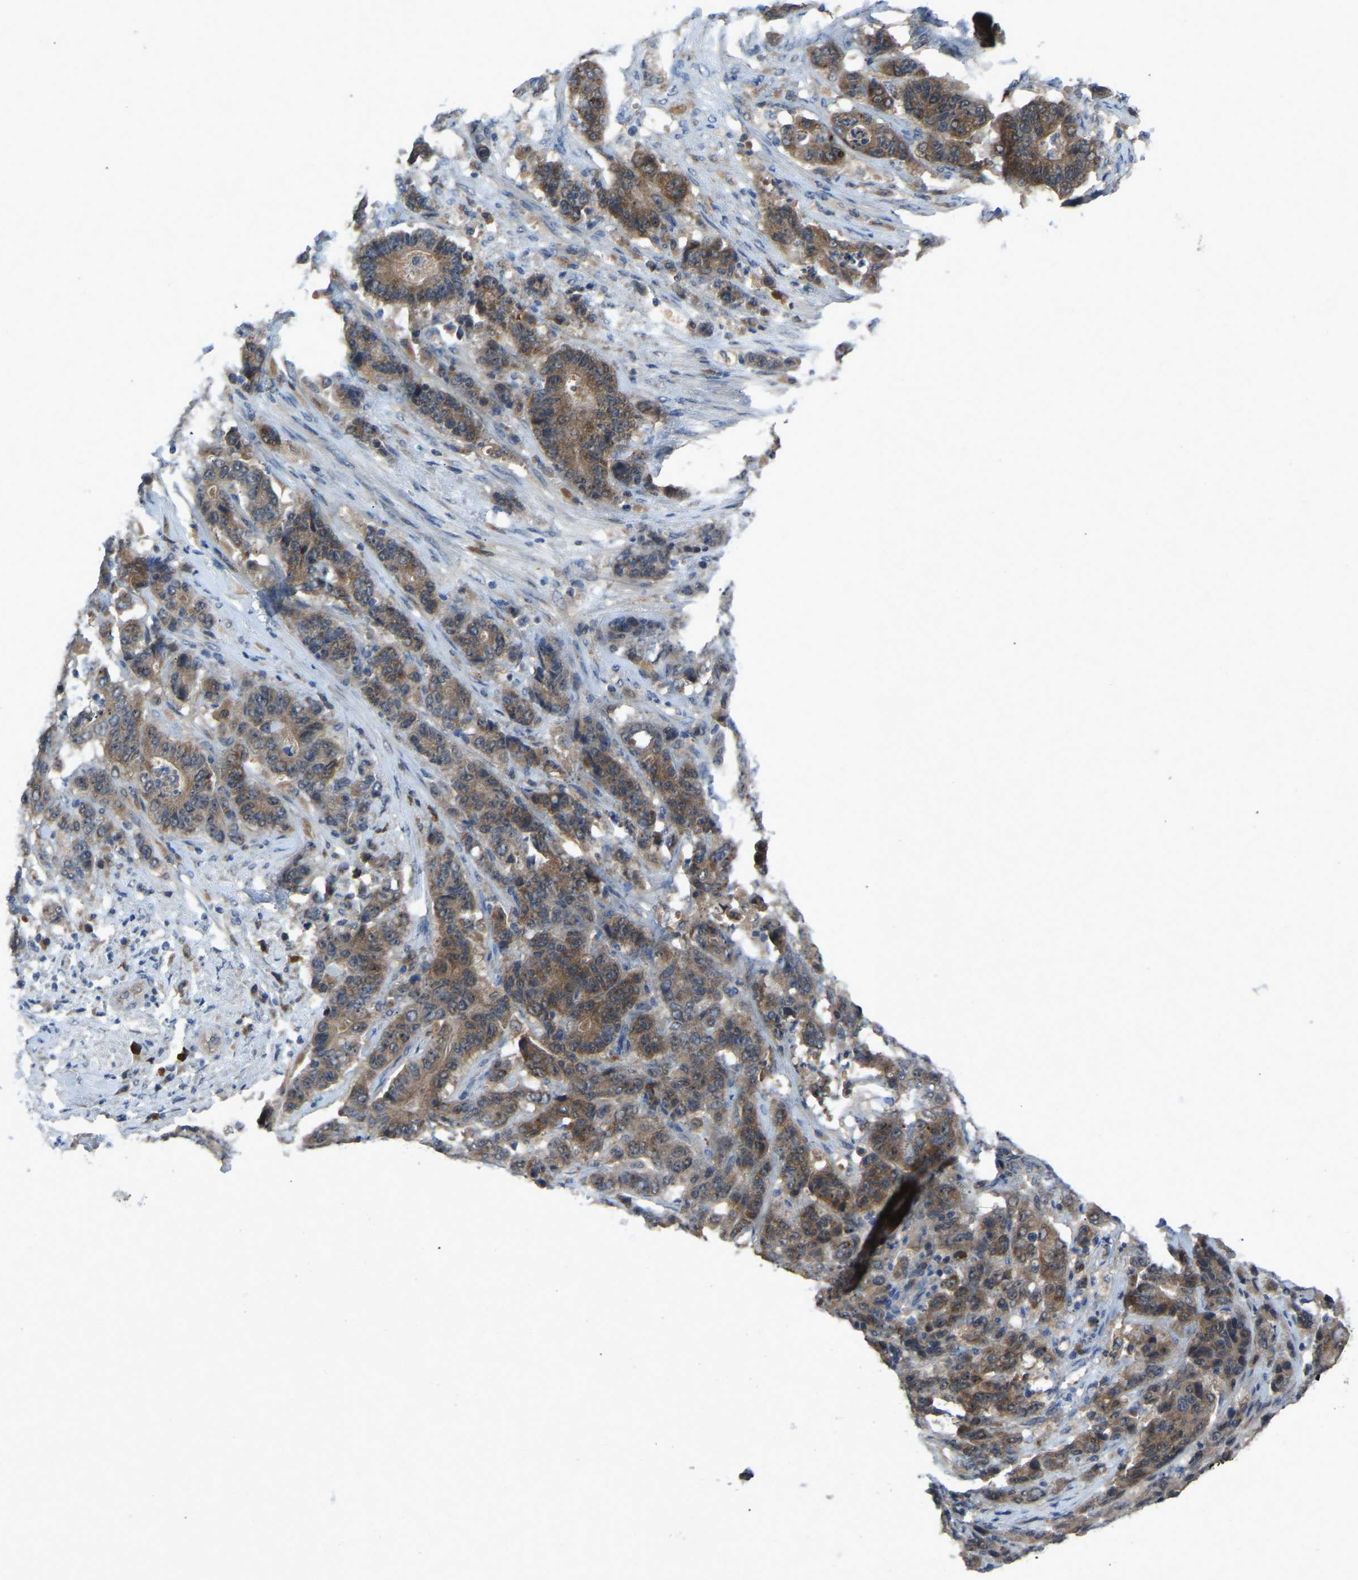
{"staining": {"intensity": "moderate", "quantity": "25%-75%", "location": "cytoplasmic/membranous"}, "tissue": "stomach cancer", "cell_type": "Tumor cells", "image_type": "cancer", "snomed": [{"axis": "morphology", "description": "Adenocarcinoma, NOS"}, {"axis": "topography", "description": "Stomach"}], "caption": "Human stomach cancer (adenocarcinoma) stained for a protein (brown) demonstrates moderate cytoplasmic/membranous positive expression in about 25%-75% of tumor cells.", "gene": "FHIT", "patient": {"sex": "female", "age": 73}}